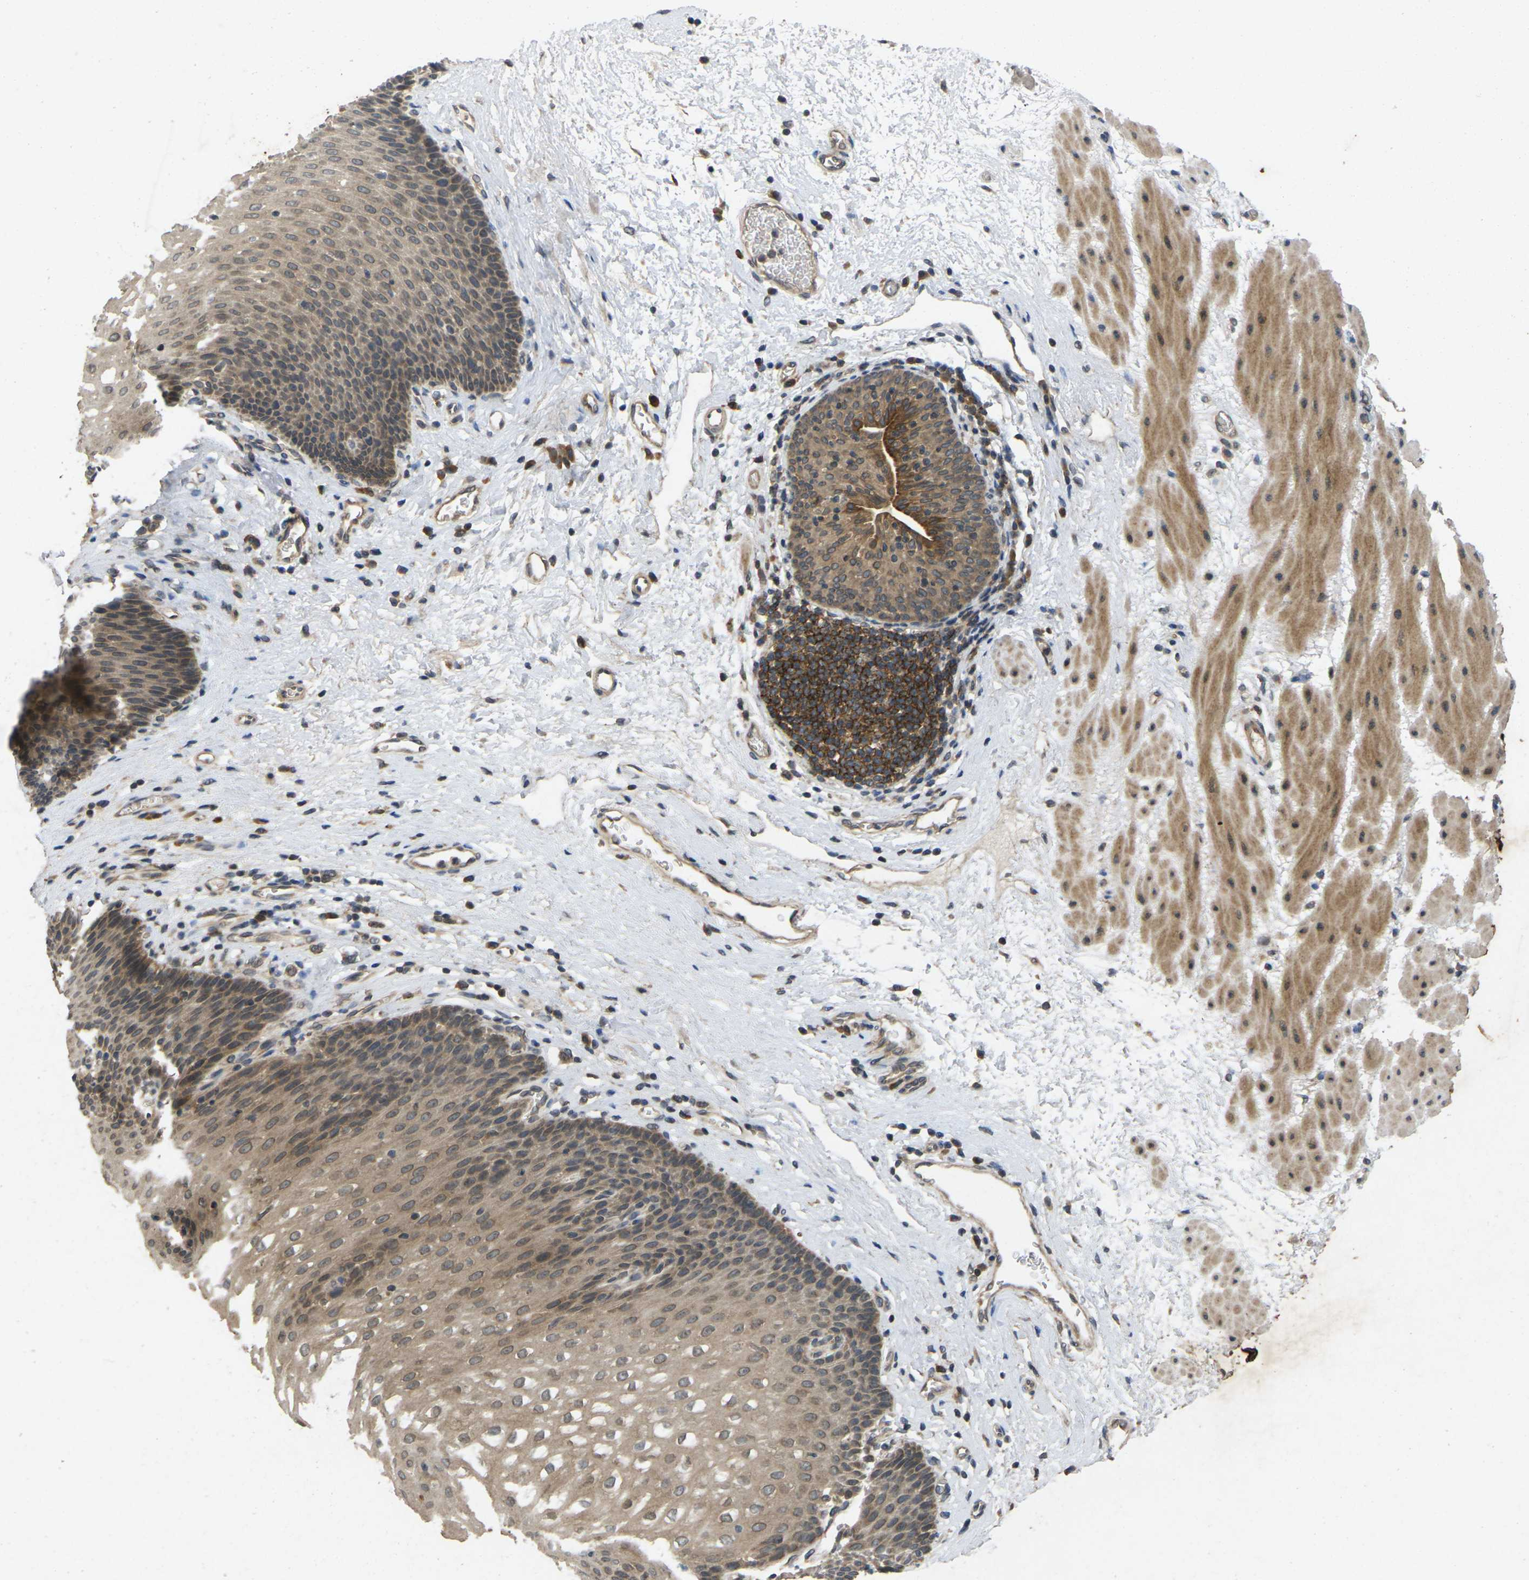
{"staining": {"intensity": "weak", "quantity": ">75%", "location": "cytoplasmic/membranous"}, "tissue": "esophagus", "cell_type": "Squamous epithelial cells", "image_type": "normal", "snomed": [{"axis": "morphology", "description": "Normal tissue, NOS"}, {"axis": "topography", "description": "Esophagus"}], "caption": "A high-resolution photomicrograph shows IHC staining of benign esophagus, which reveals weak cytoplasmic/membranous expression in approximately >75% of squamous epithelial cells. (IHC, brightfield microscopy, high magnification).", "gene": "ERN1", "patient": {"sex": "male", "age": 48}}